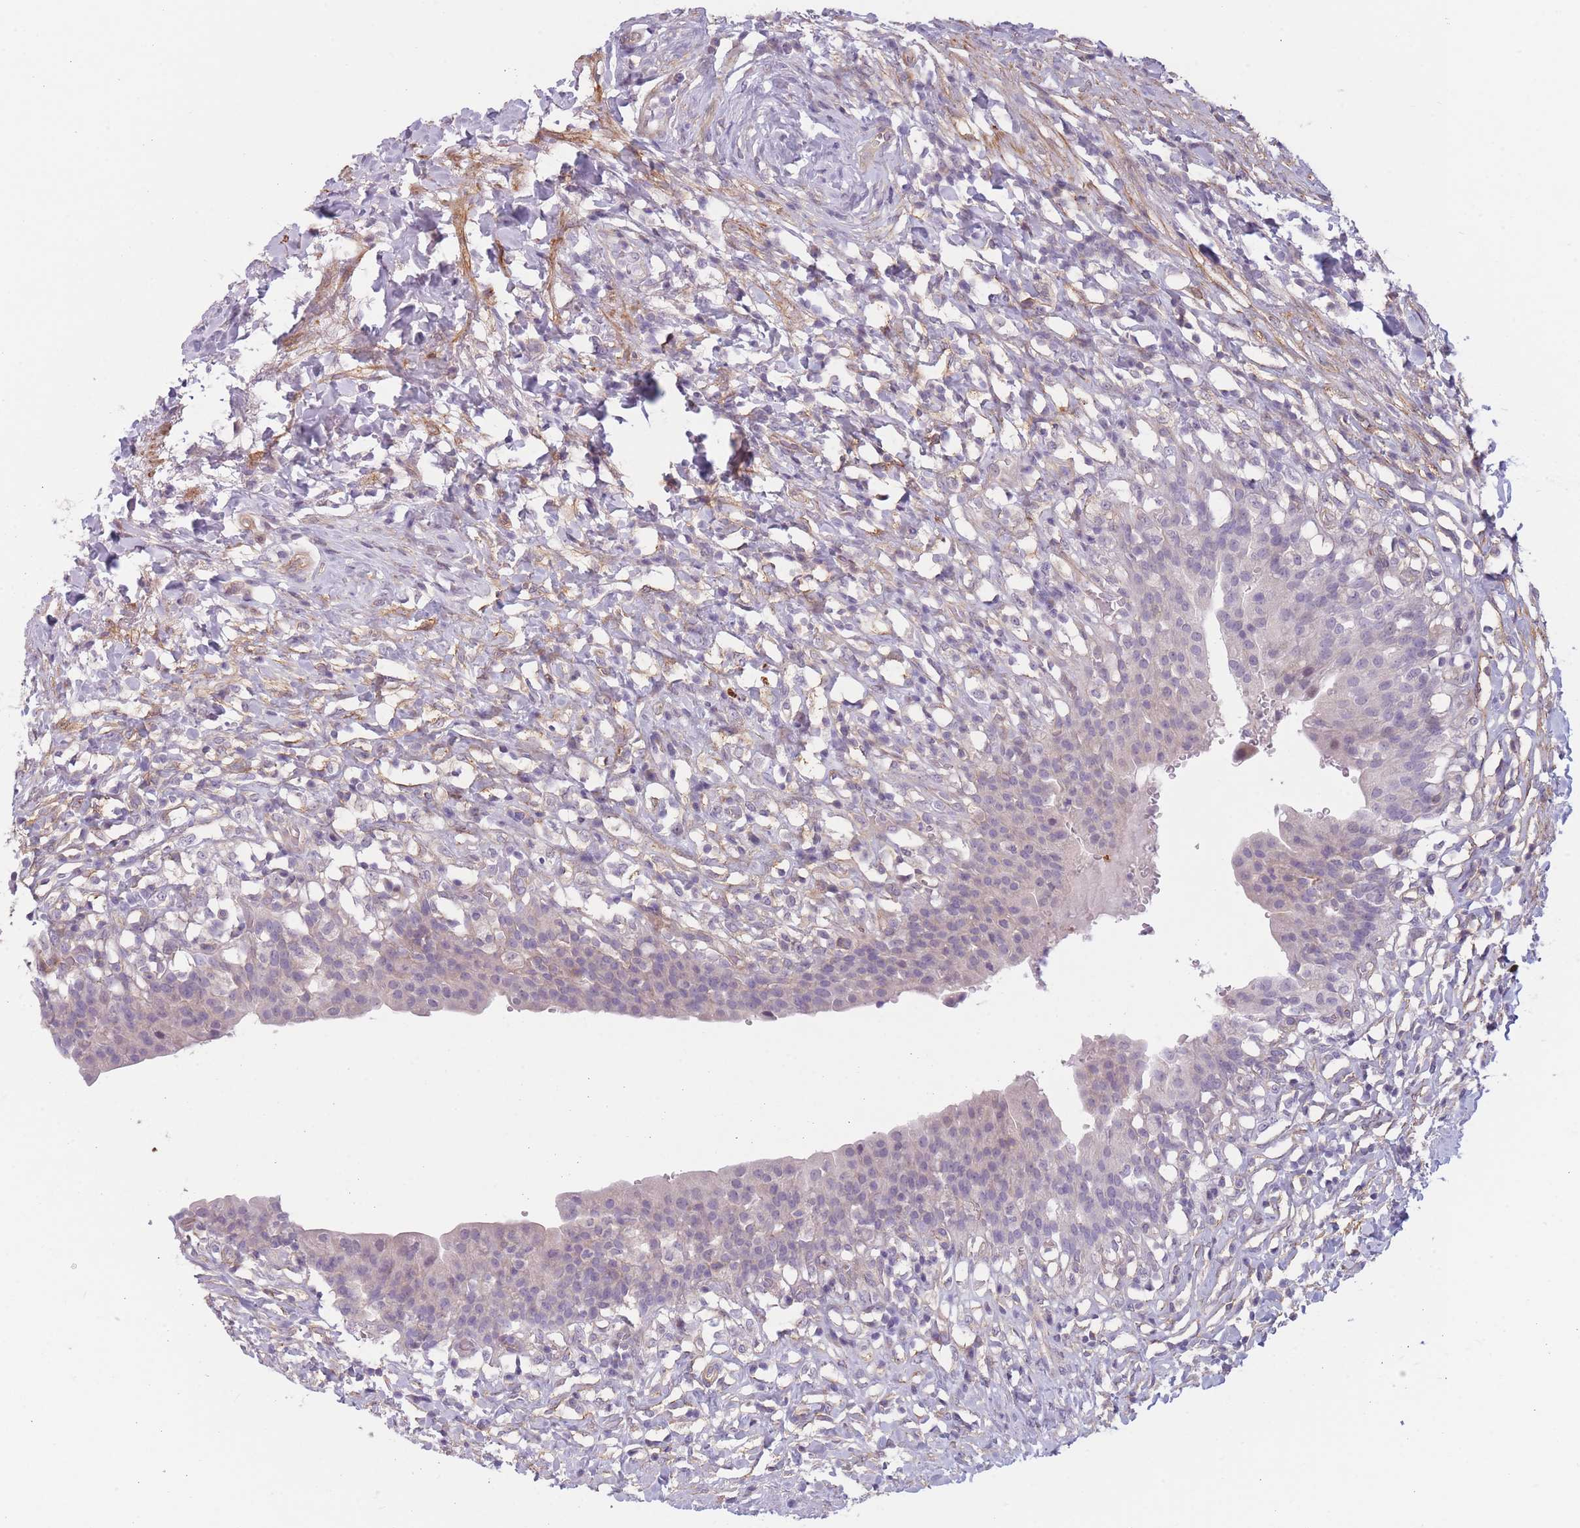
{"staining": {"intensity": "negative", "quantity": "none", "location": "none"}, "tissue": "urinary bladder", "cell_type": "Urothelial cells", "image_type": "normal", "snomed": [{"axis": "morphology", "description": "Normal tissue, NOS"}, {"axis": "morphology", "description": "Inflammation, NOS"}, {"axis": "topography", "description": "Urinary bladder"}], "caption": "A high-resolution photomicrograph shows immunohistochemistry staining of unremarkable urinary bladder, which demonstrates no significant expression in urothelial cells.", "gene": "SLC7A6", "patient": {"sex": "male", "age": 64}}